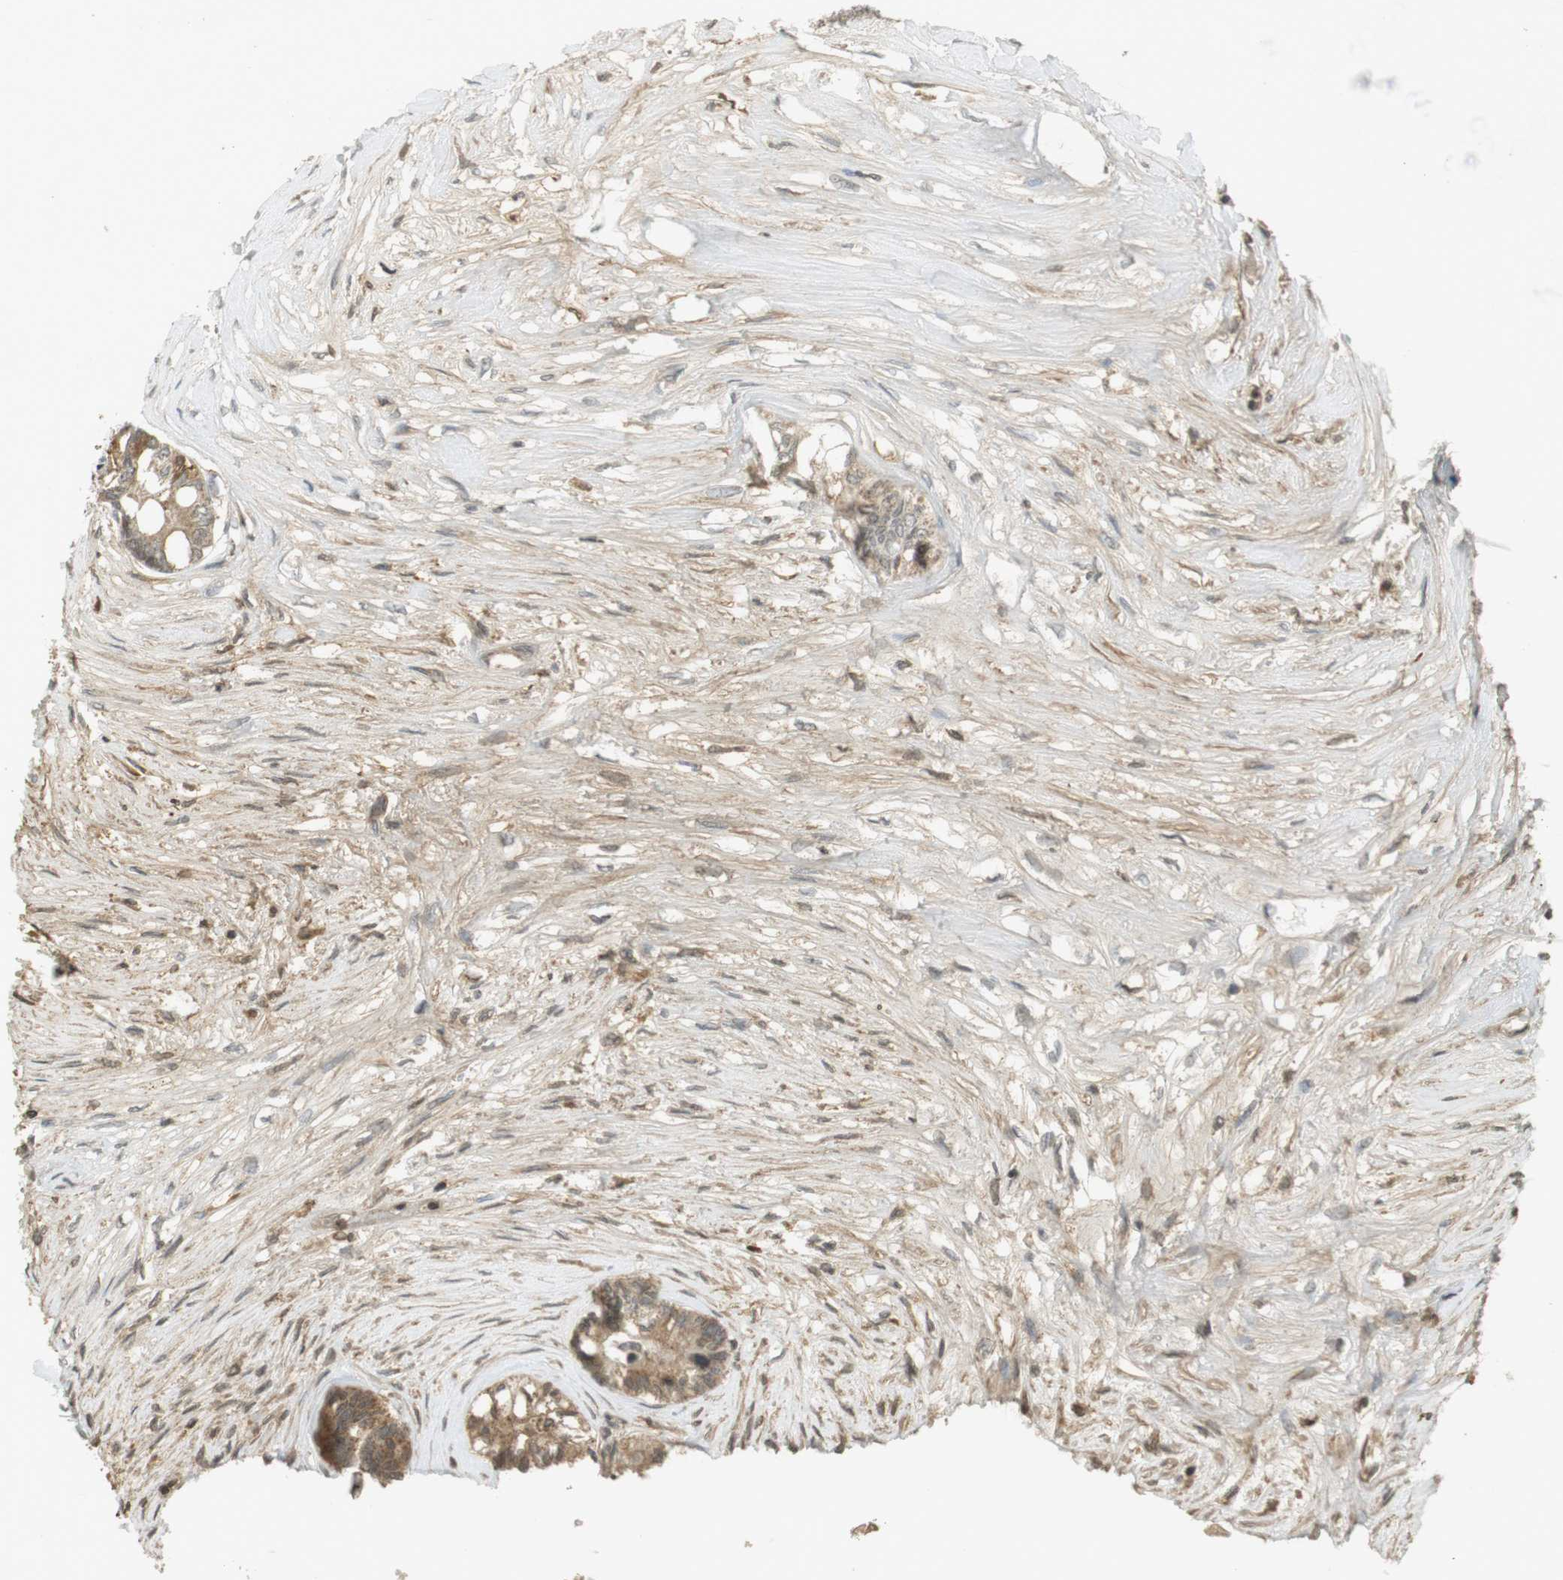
{"staining": {"intensity": "moderate", "quantity": ">75%", "location": "cytoplasmic/membranous"}, "tissue": "colorectal cancer", "cell_type": "Tumor cells", "image_type": "cancer", "snomed": [{"axis": "morphology", "description": "Adenocarcinoma, NOS"}, {"axis": "topography", "description": "Rectum"}], "caption": "A medium amount of moderate cytoplasmic/membranous staining is appreciated in approximately >75% of tumor cells in colorectal cancer (adenocarcinoma) tissue.", "gene": "SRR", "patient": {"sex": "male", "age": 63}}